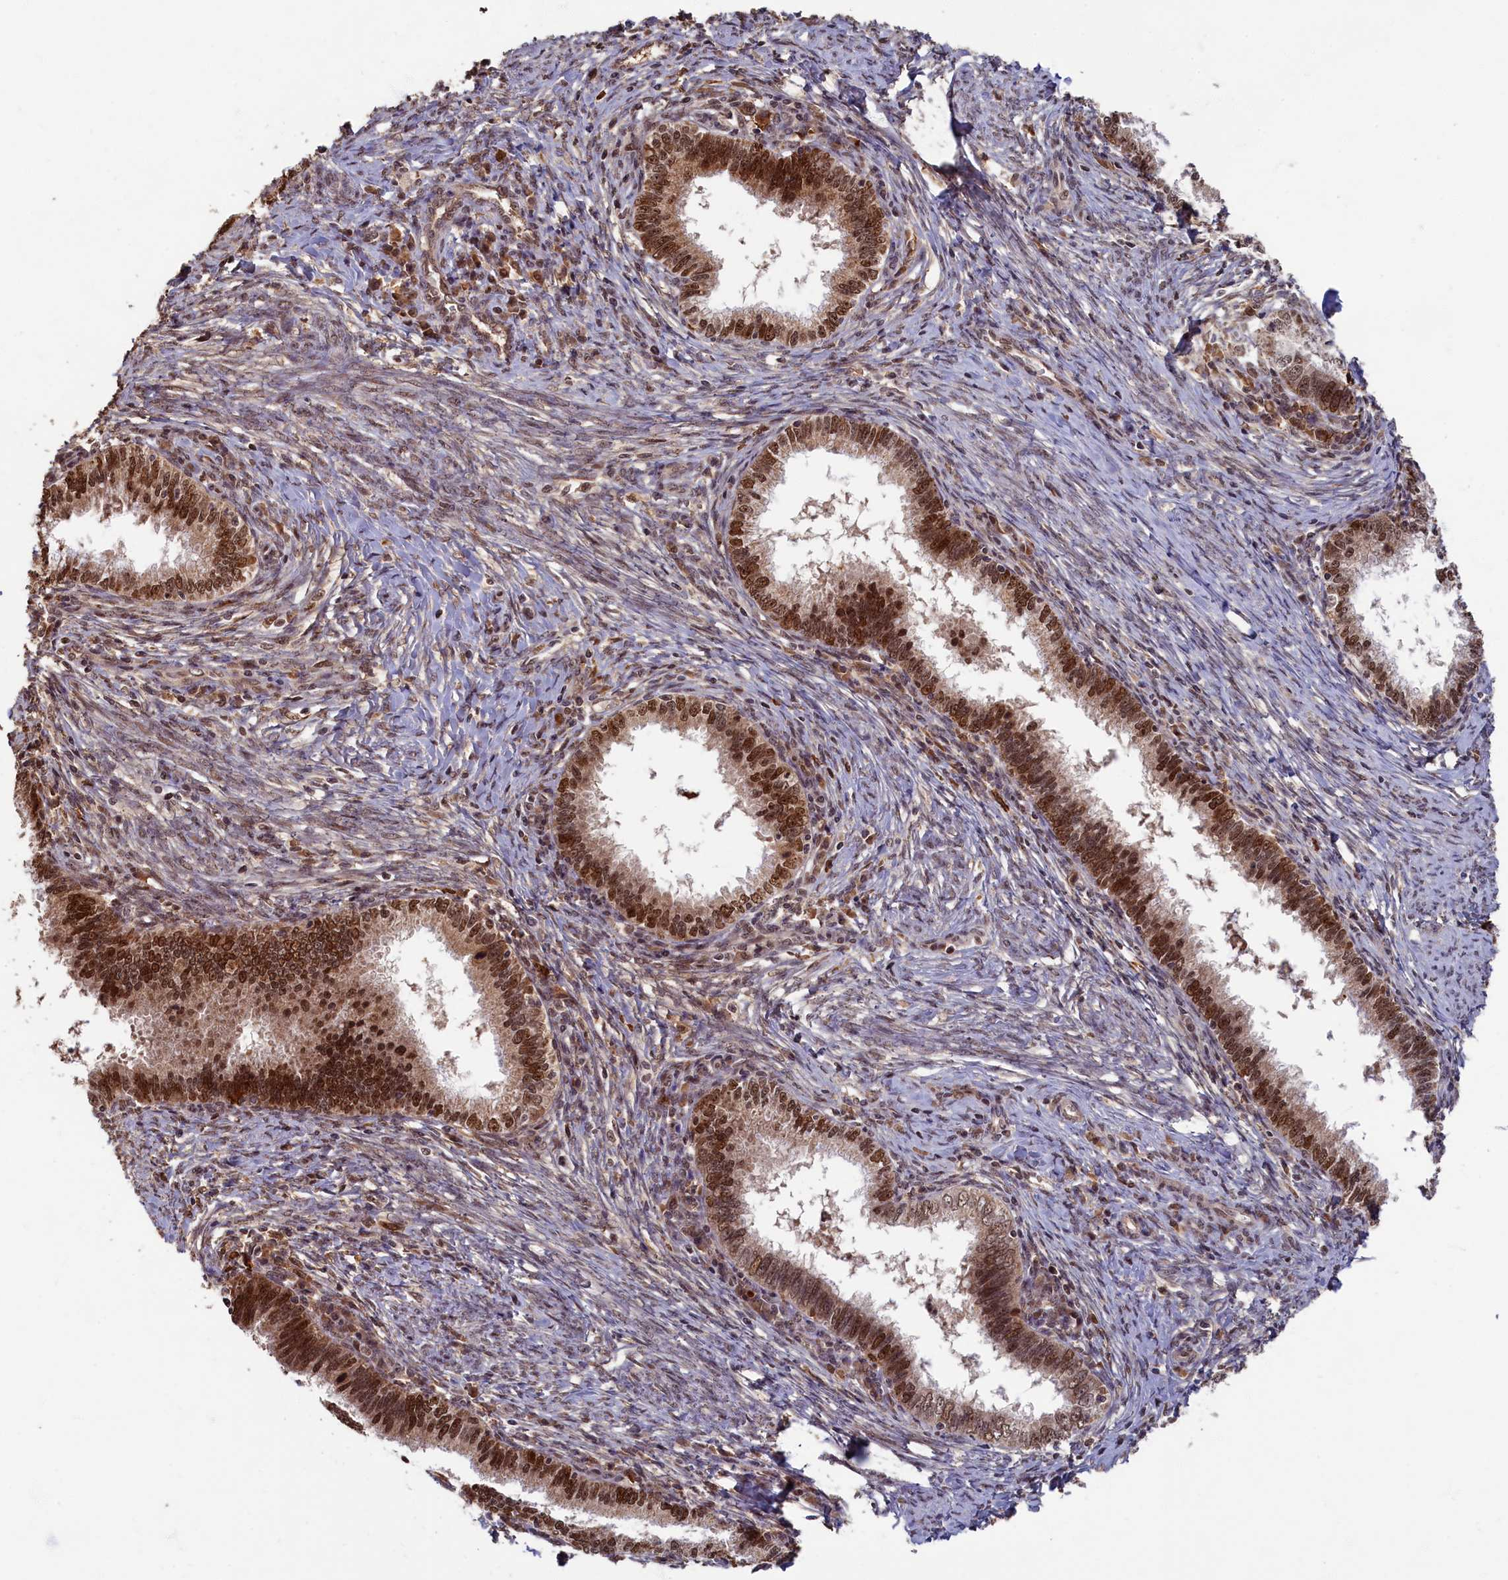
{"staining": {"intensity": "strong", "quantity": ">75%", "location": "nuclear"}, "tissue": "cervical cancer", "cell_type": "Tumor cells", "image_type": "cancer", "snomed": [{"axis": "morphology", "description": "Adenocarcinoma, NOS"}, {"axis": "topography", "description": "Cervix"}], "caption": "Cervical adenocarcinoma tissue exhibits strong nuclear positivity in approximately >75% of tumor cells, visualized by immunohistochemistry. Immunohistochemistry stains the protein of interest in brown and the nuclei are stained blue.", "gene": "BRCA1", "patient": {"sex": "female", "age": 36}}